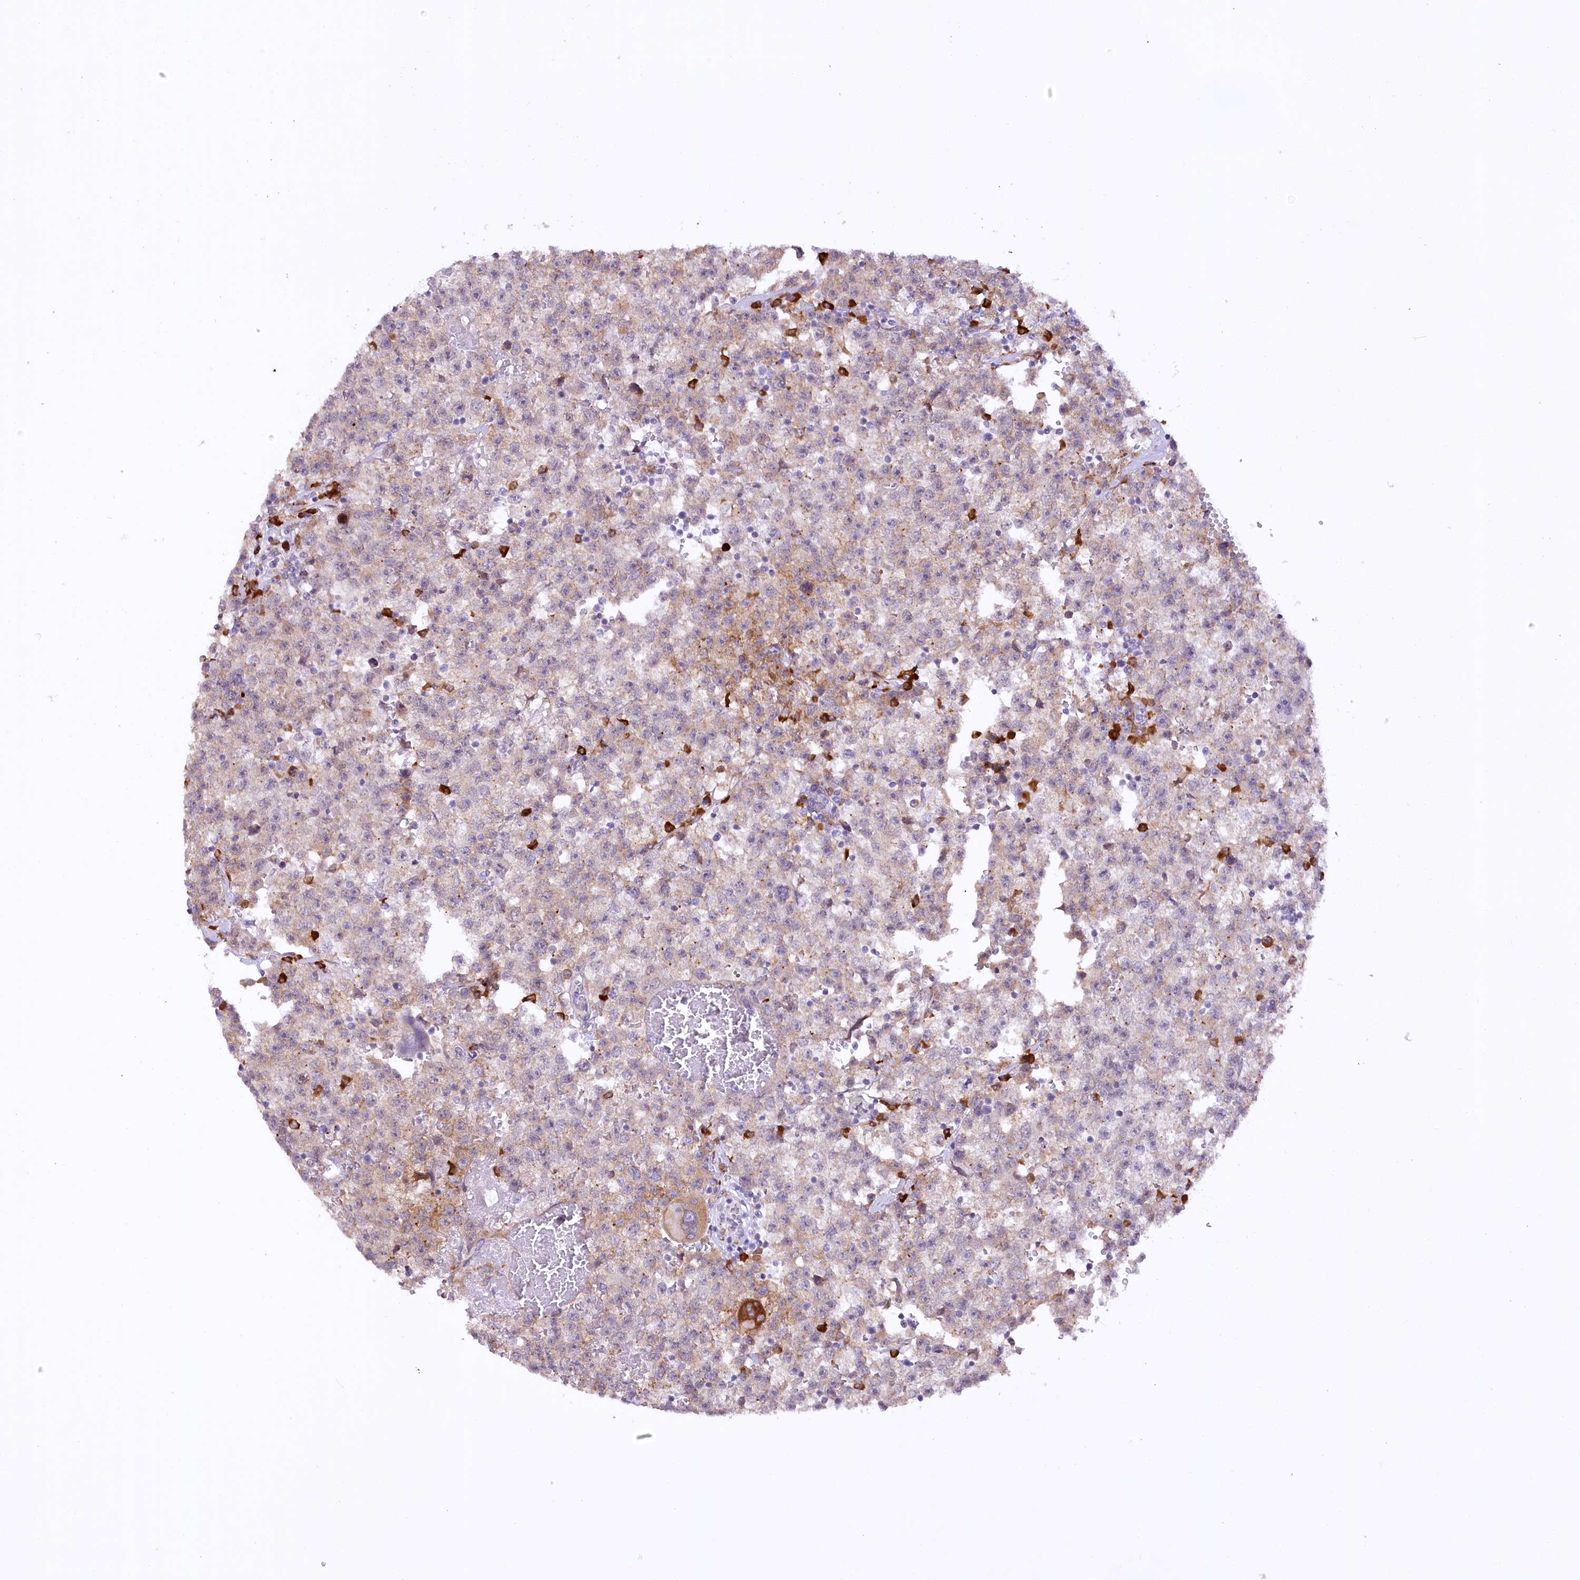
{"staining": {"intensity": "weak", "quantity": "<25%", "location": "cytoplasmic/membranous"}, "tissue": "testis cancer", "cell_type": "Tumor cells", "image_type": "cancer", "snomed": [{"axis": "morphology", "description": "Seminoma, NOS"}, {"axis": "topography", "description": "Testis"}], "caption": "DAB (3,3'-diaminobenzidine) immunohistochemical staining of human seminoma (testis) demonstrates no significant staining in tumor cells.", "gene": "NCKAP5", "patient": {"sex": "male", "age": 22}}